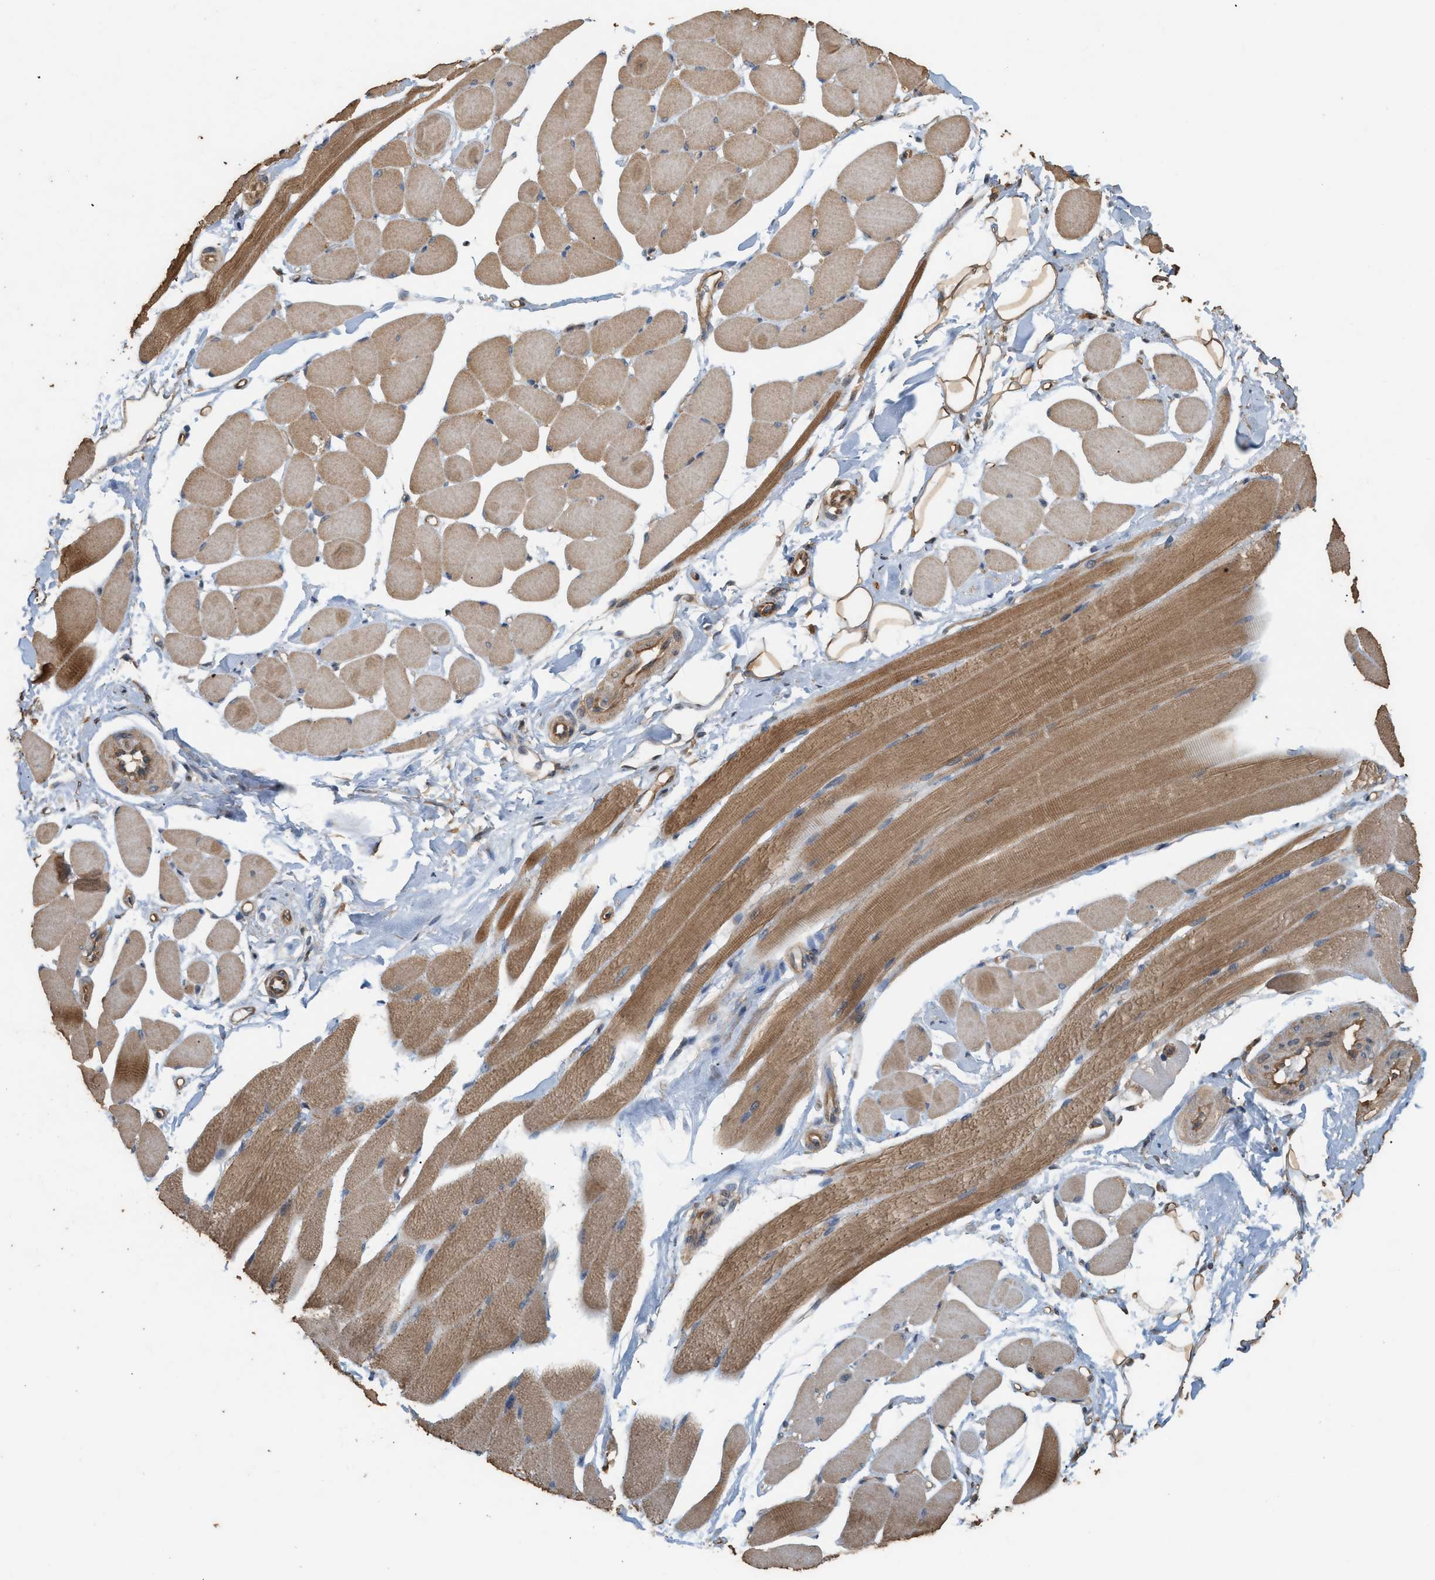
{"staining": {"intensity": "moderate", "quantity": ">75%", "location": "cytoplasmic/membranous"}, "tissue": "skeletal muscle", "cell_type": "Myocytes", "image_type": "normal", "snomed": [{"axis": "morphology", "description": "Normal tissue, NOS"}, {"axis": "topography", "description": "Skeletal muscle"}, {"axis": "topography", "description": "Peripheral nerve tissue"}], "caption": "The immunohistochemical stain highlights moderate cytoplasmic/membranous positivity in myocytes of normal skeletal muscle. The staining was performed using DAB, with brown indicating positive protein expression. Nuclei are stained blue with hematoxylin.", "gene": "DCAF7", "patient": {"sex": "female", "age": 84}}